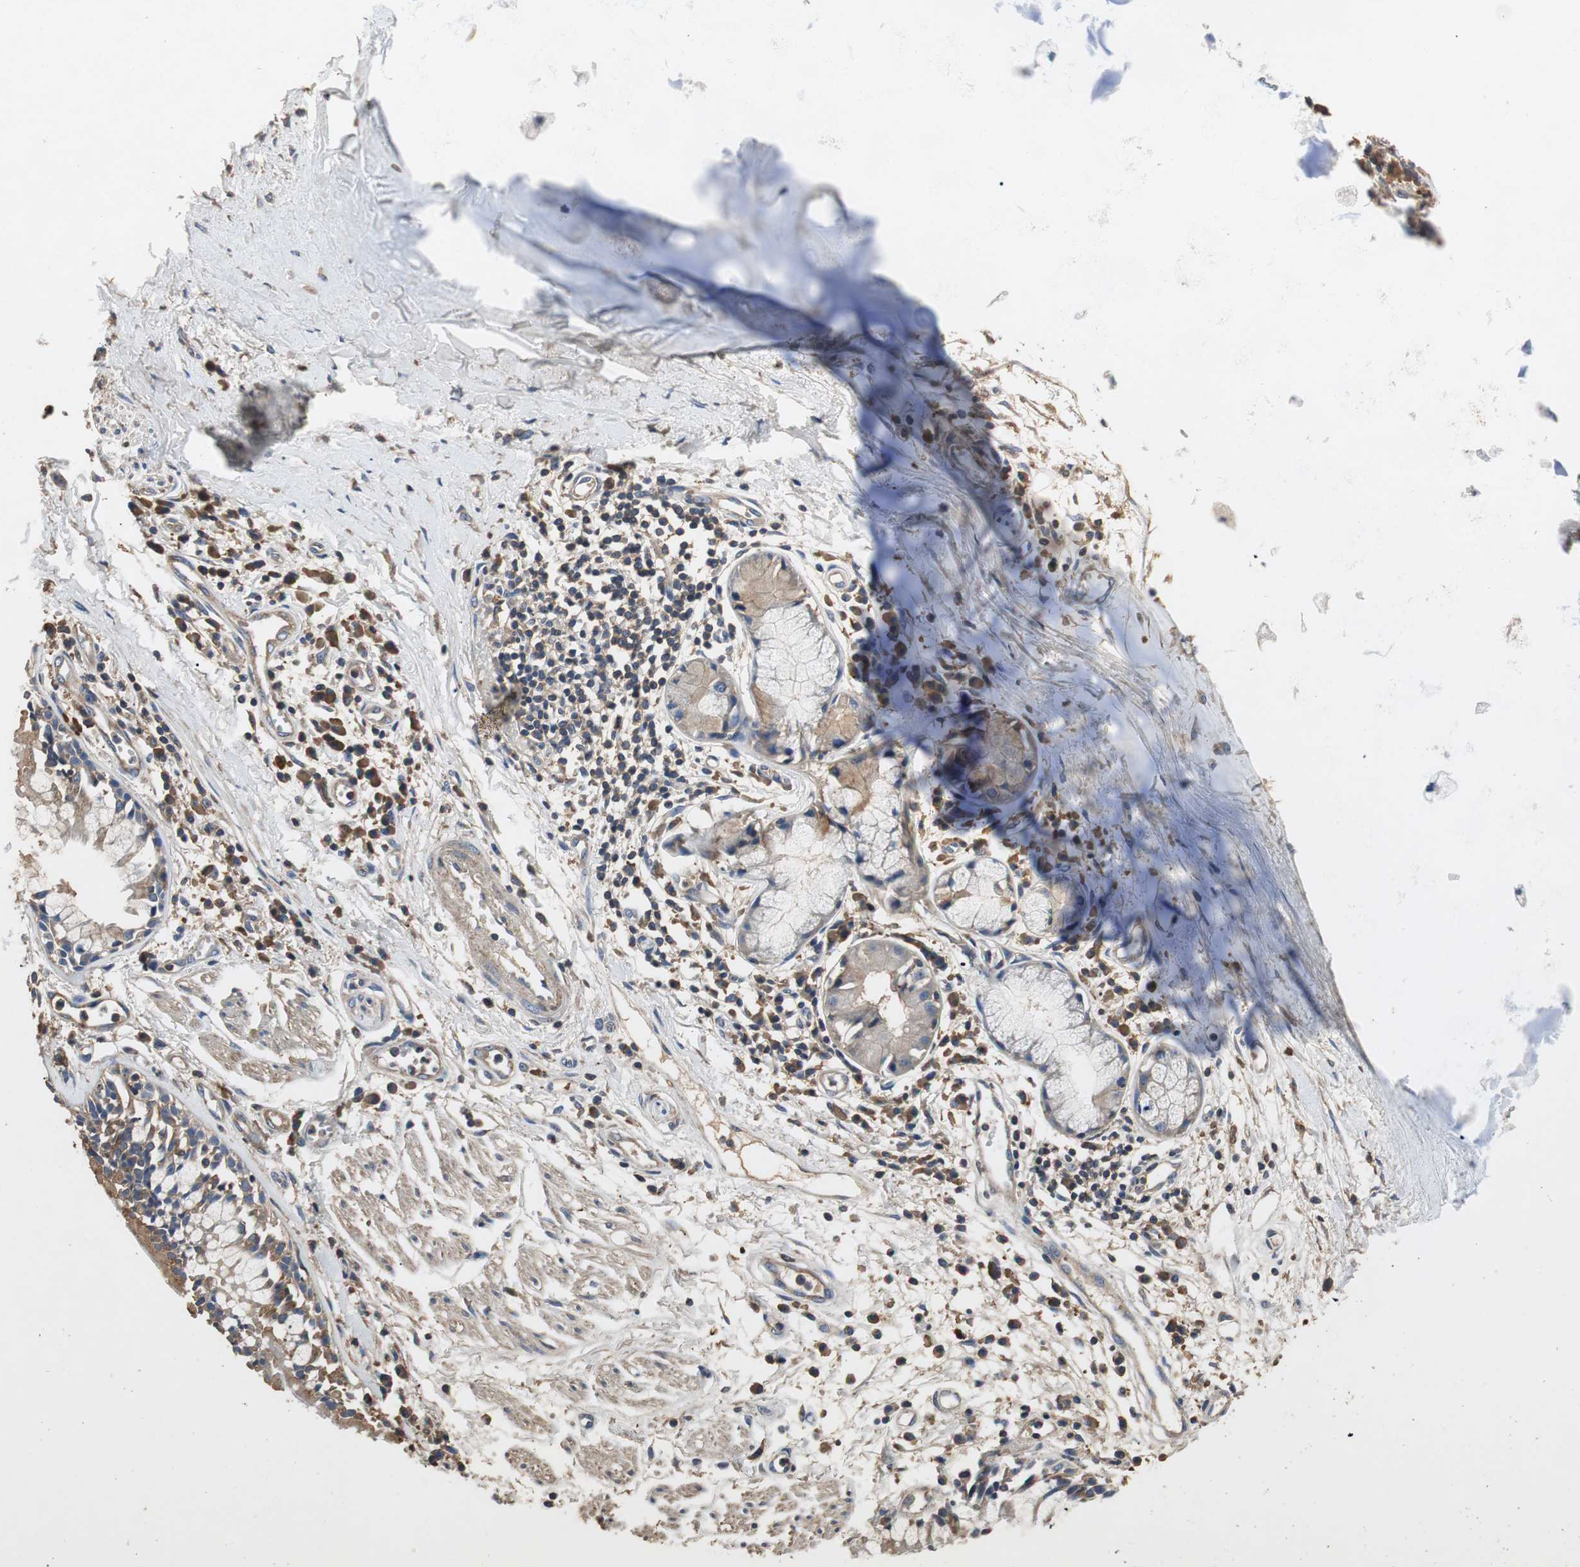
{"staining": {"intensity": "negative", "quantity": "none", "location": "none"}, "tissue": "soft tissue", "cell_type": "Chondrocytes", "image_type": "normal", "snomed": [{"axis": "morphology", "description": "Normal tissue, NOS"}, {"axis": "morphology", "description": "Adenocarcinoma, NOS"}, {"axis": "topography", "description": "Cartilage tissue"}, {"axis": "topography", "description": "Bronchus"}, {"axis": "topography", "description": "Lung"}], "caption": "IHC of unremarkable human soft tissue exhibits no staining in chondrocytes.", "gene": "TNFRSF14", "patient": {"sex": "female", "age": 67}}